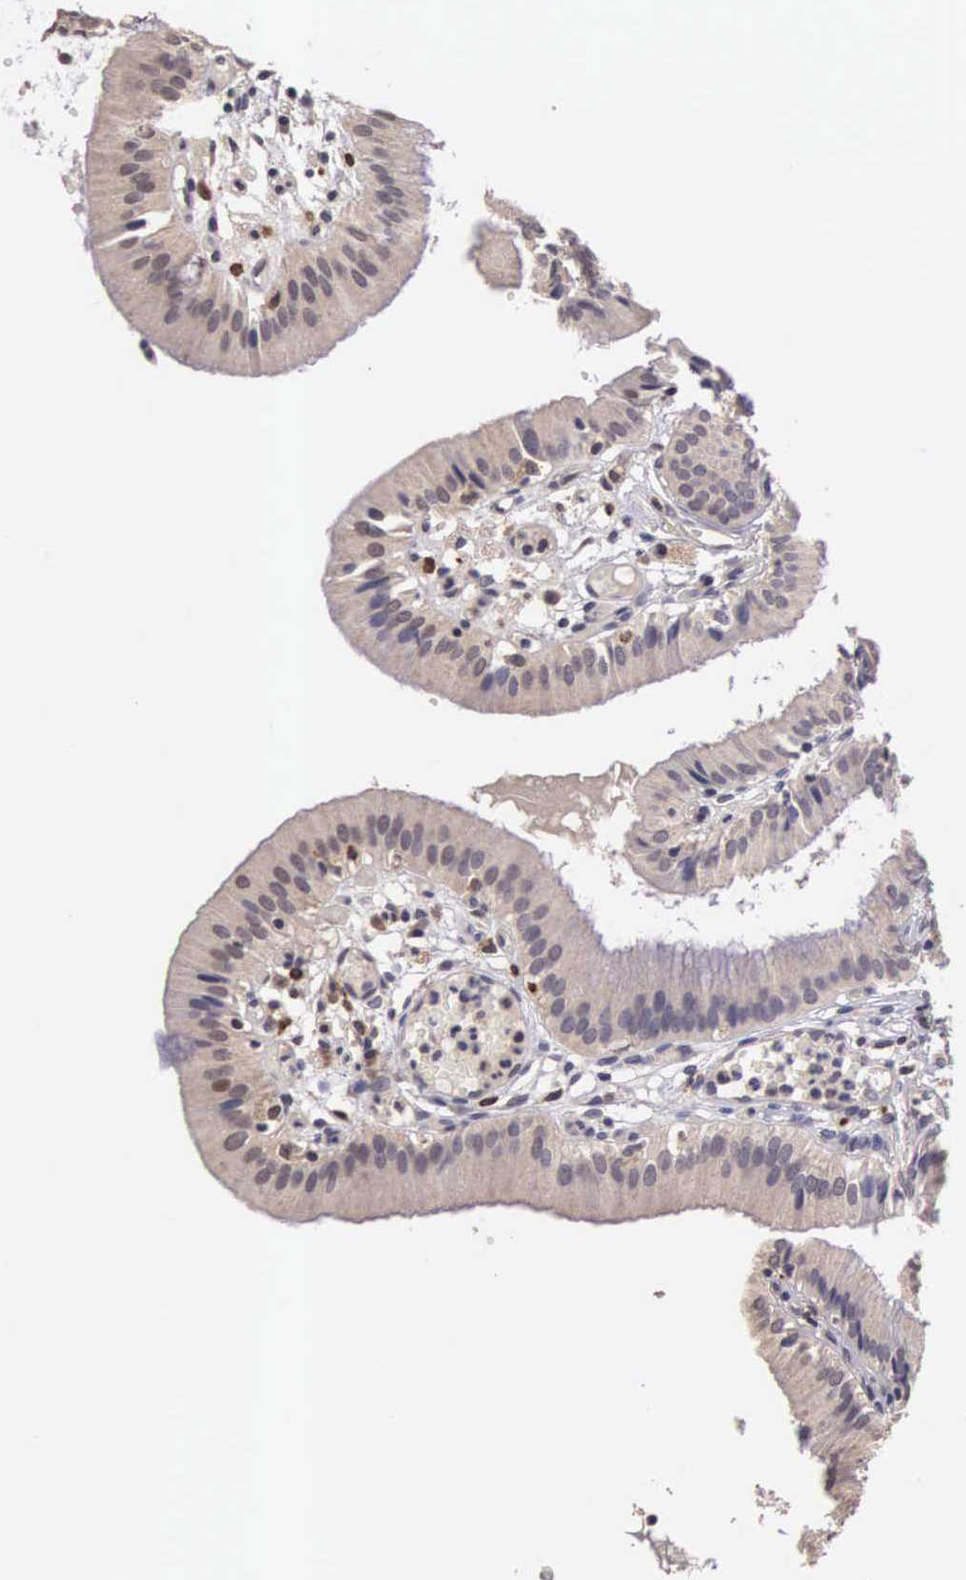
{"staining": {"intensity": "weak", "quantity": ">75%", "location": "cytoplasmic/membranous"}, "tissue": "gallbladder", "cell_type": "Glandular cells", "image_type": "normal", "snomed": [{"axis": "morphology", "description": "Normal tissue, NOS"}, {"axis": "topography", "description": "Gallbladder"}], "caption": "Glandular cells show low levels of weak cytoplasmic/membranous staining in approximately >75% of cells in normal human gallbladder.", "gene": "CDC45", "patient": {"sex": "male", "age": 28}}